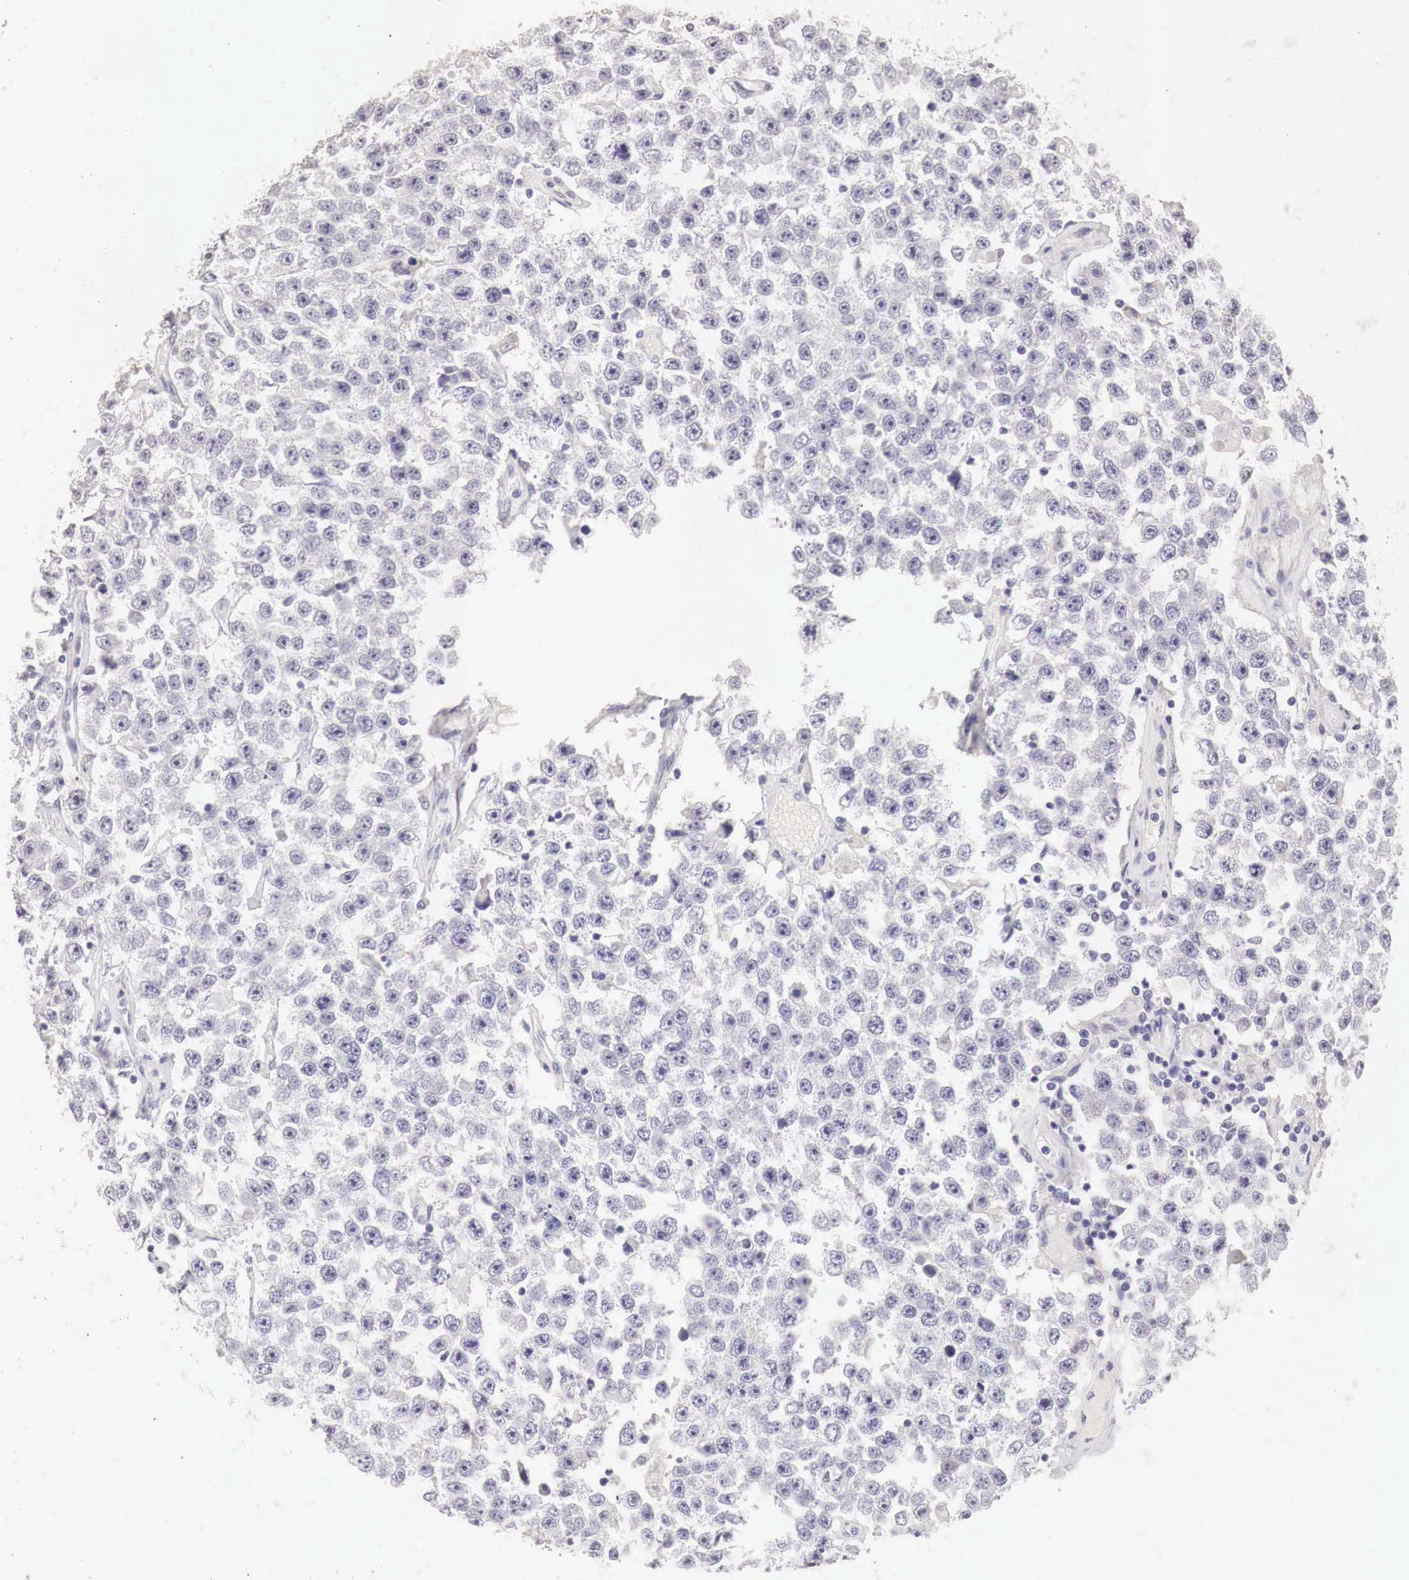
{"staining": {"intensity": "negative", "quantity": "none", "location": "none"}, "tissue": "testis cancer", "cell_type": "Tumor cells", "image_type": "cancer", "snomed": [{"axis": "morphology", "description": "Seminoma, NOS"}, {"axis": "topography", "description": "Testis"}], "caption": "The image shows no significant staining in tumor cells of testis seminoma.", "gene": "OTC", "patient": {"sex": "male", "age": 52}}